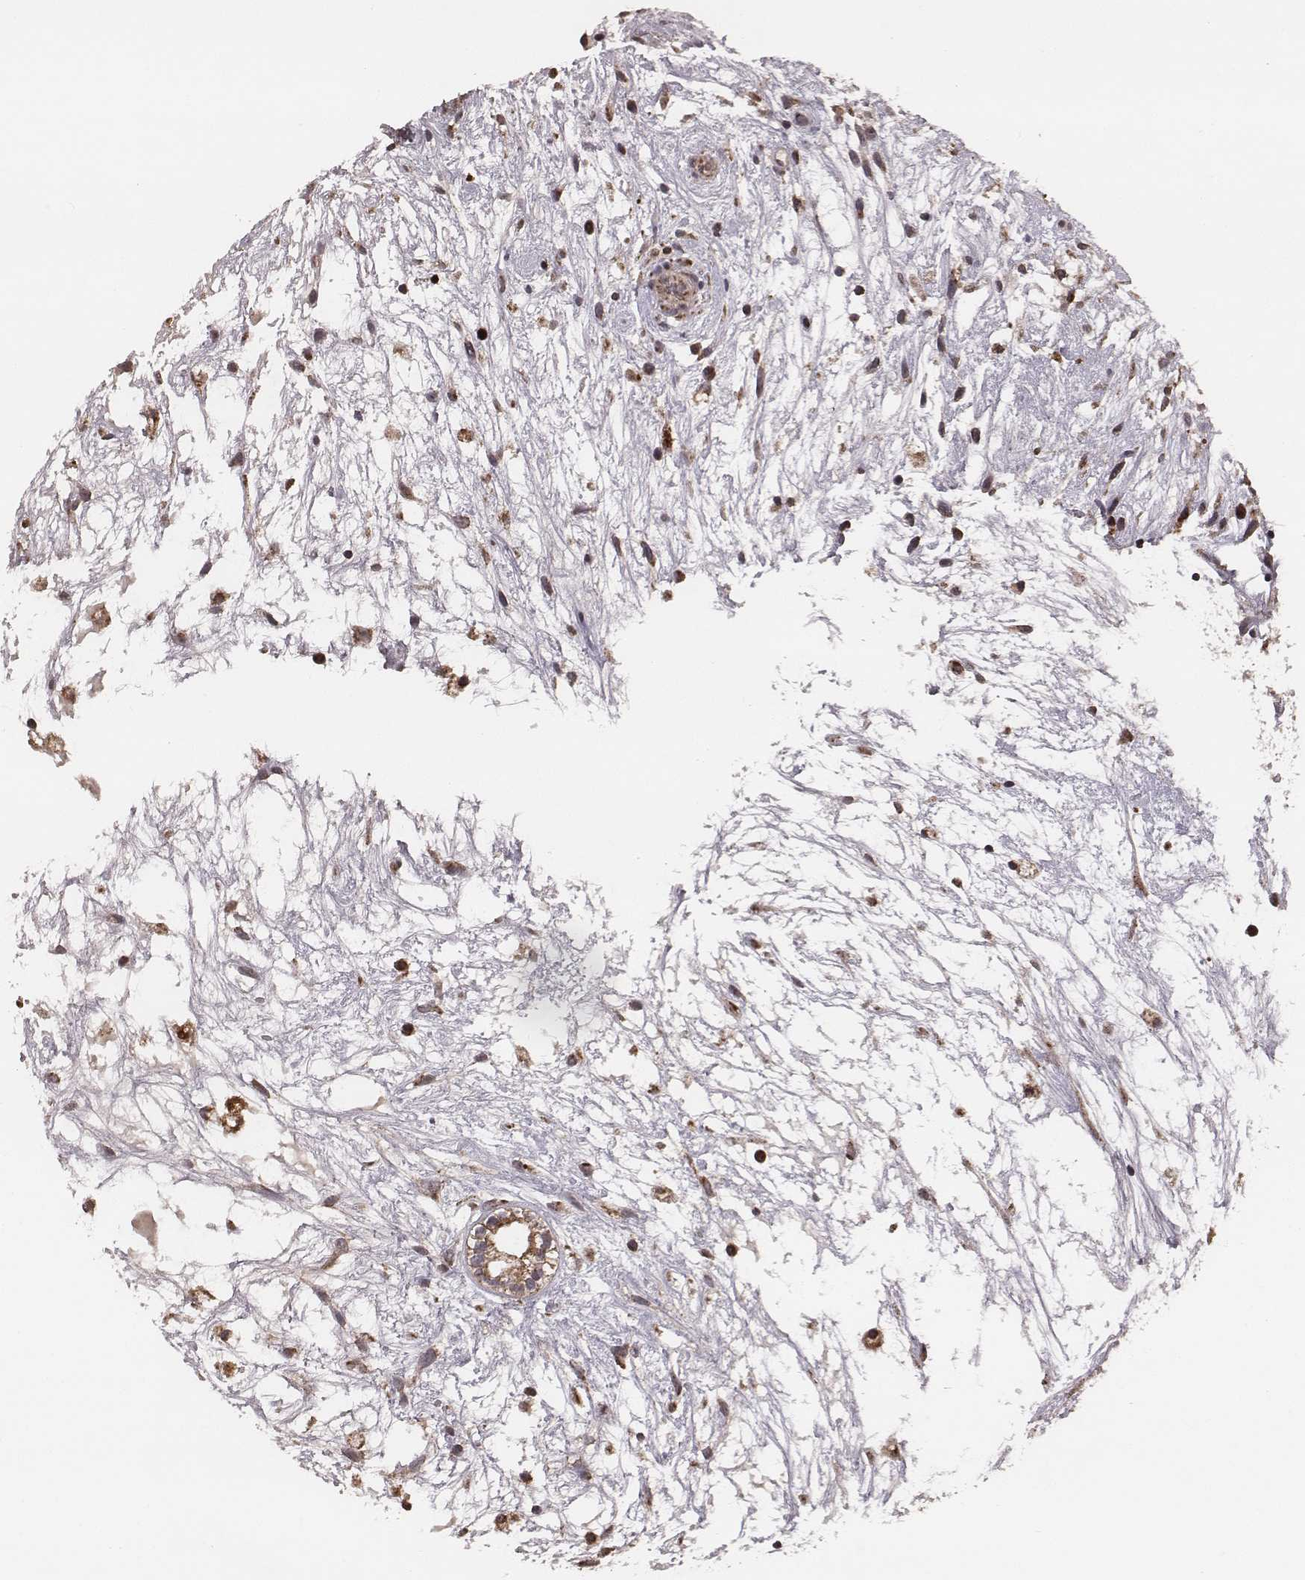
{"staining": {"intensity": "moderate", "quantity": "25%-75%", "location": "cytoplasmic/membranous"}, "tissue": "testis cancer", "cell_type": "Tumor cells", "image_type": "cancer", "snomed": [{"axis": "morphology", "description": "Normal tissue, NOS"}, {"axis": "morphology", "description": "Carcinoma, Embryonal, NOS"}, {"axis": "topography", "description": "Testis"}], "caption": "Protein analysis of testis embryonal carcinoma tissue demonstrates moderate cytoplasmic/membranous staining in approximately 25%-75% of tumor cells.", "gene": "ZDHHC21", "patient": {"sex": "male", "age": 32}}